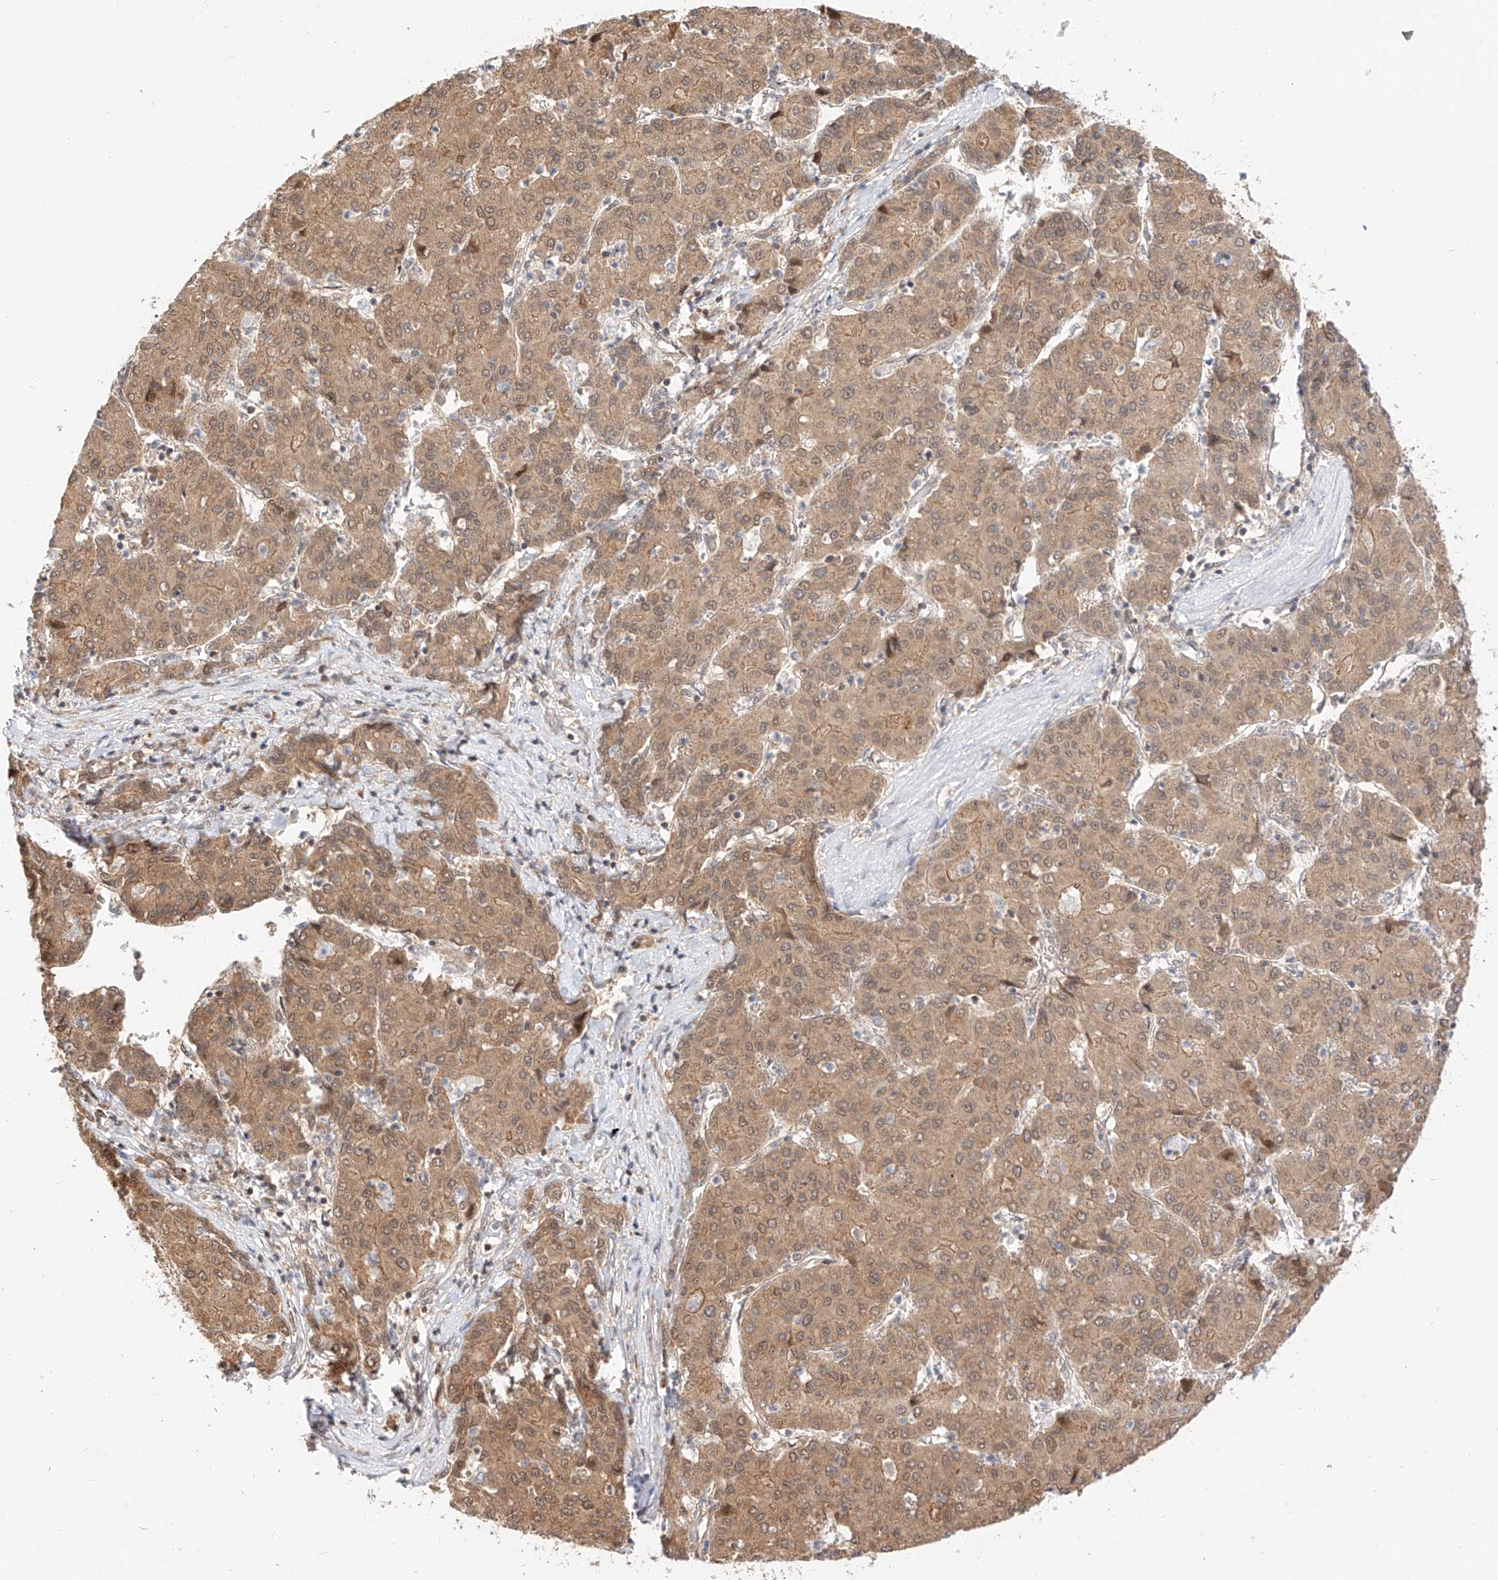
{"staining": {"intensity": "weak", "quantity": ">75%", "location": "cytoplasmic/membranous,nuclear"}, "tissue": "liver cancer", "cell_type": "Tumor cells", "image_type": "cancer", "snomed": [{"axis": "morphology", "description": "Carcinoma, Hepatocellular, NOS"}, {"axis": "topography", "description": "Liver"}], "caption": "High-power microscopy captured an IHC photomicrograph of hepatocellular carcinoma (liver), revealing weak cytoplasmic/membranous and nuclear staining in about >75% of tumor cells. (Stains: DAB (3,3'-diaminobenzidine) in brown, nuclei in blue, Microscopy: brightfield microscopy at high magnification).", "gene": "EIF4H", "patient": {"sex": "male", "age": 65}}